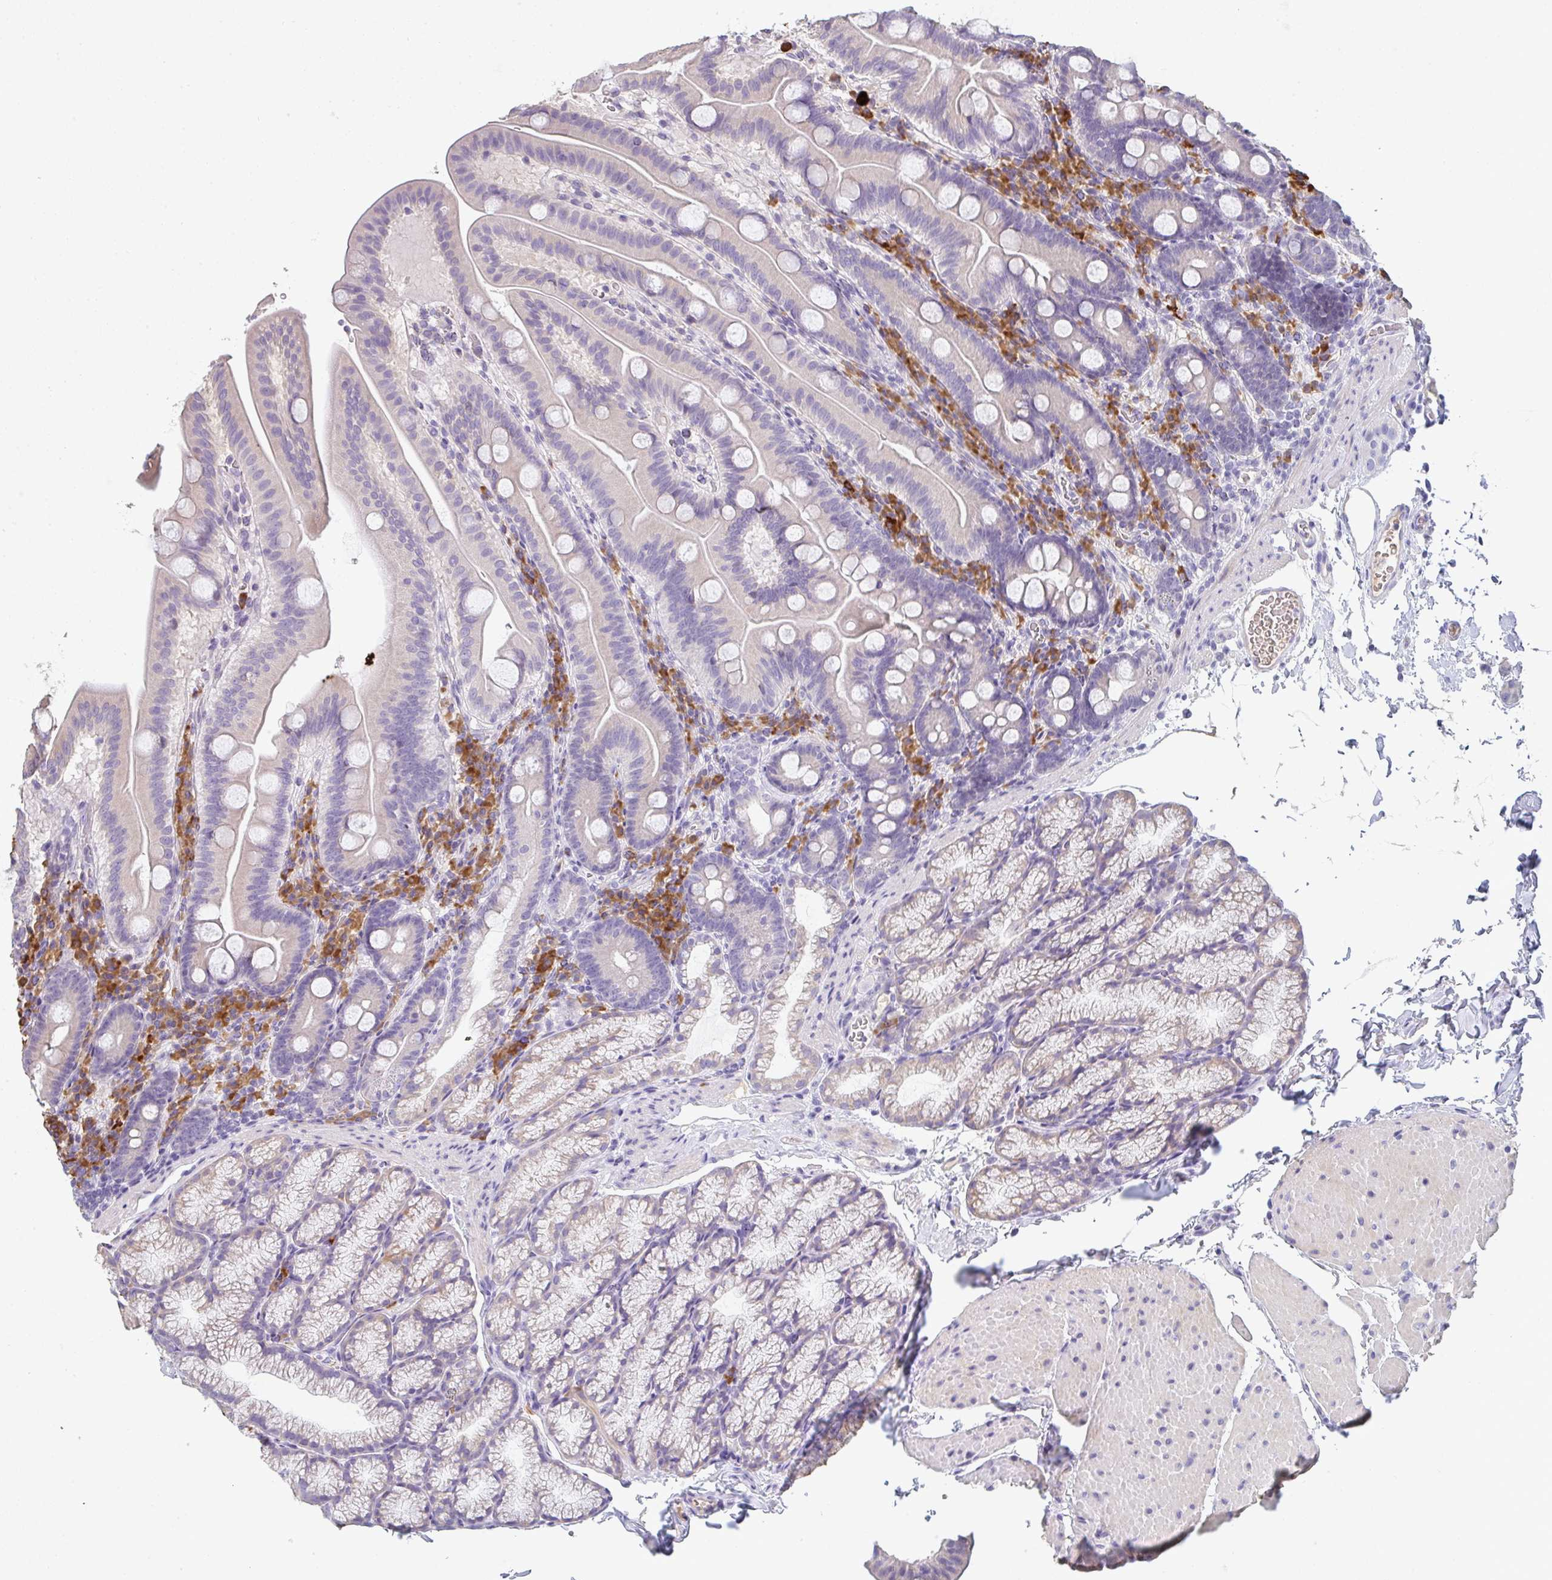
{"staining": {"intensity": "weak", "quantity": "<25%", "location": "cytoplasmic/membranous"}, "tissue": "duodenum", "cell_type": "Glandular cells", "image_type": "normal", "snomed": [{"axis": "morphology", "description": "Normal tissue, NOS"}, {"axis": "topography", "description": "Duodenum"}], "caption": "Glandular cells are negative for protein expression in benign human duodenum. (Immunohistochemistry, brightfield microscopy, high magnification).", "gene": "ZNF215", "patient": {"sex": "male", "age": 59}}